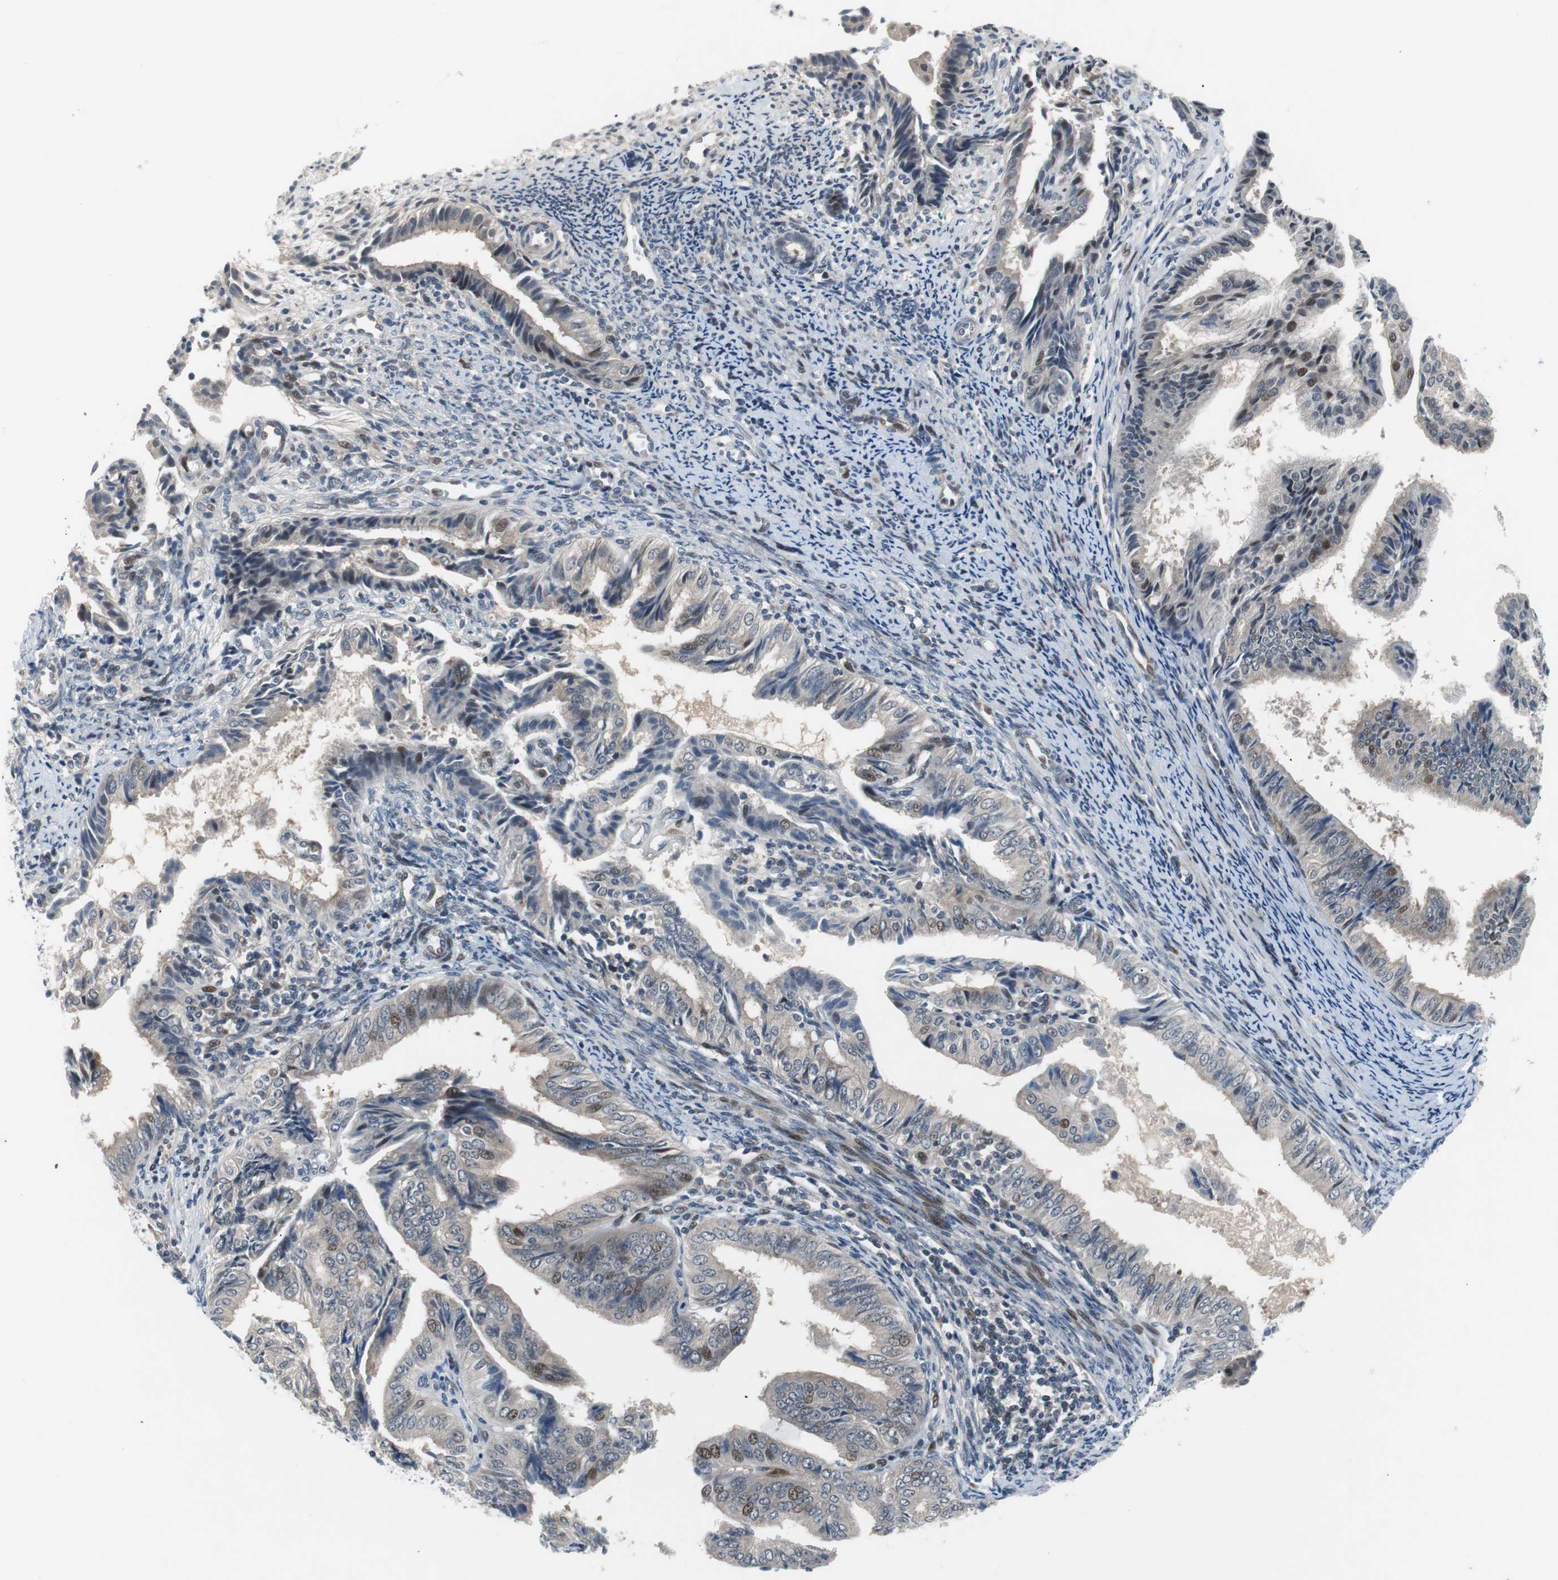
{"staining": {"intensity": "weak", "quantity": "25%-75%", "location": "nuclear"}, "tissue": "endometrial cancer", "cell_type": "Tumor cells", "image_type": "cancer", "snomed": [{"axis": "morphology", "description": "Adenocarcinoma, NOS"}, {"axis": "topography", "description": "Endometrium"}], "caption": "Immunohistochemistry (IHC) of human endometrial adenocarcinoma demonstrates low levels of weak nuclear positivity in about 25%-75% of tumor cells.", "gene": "MAP2K4", "patient": {"sex": "female", "age": 58}}